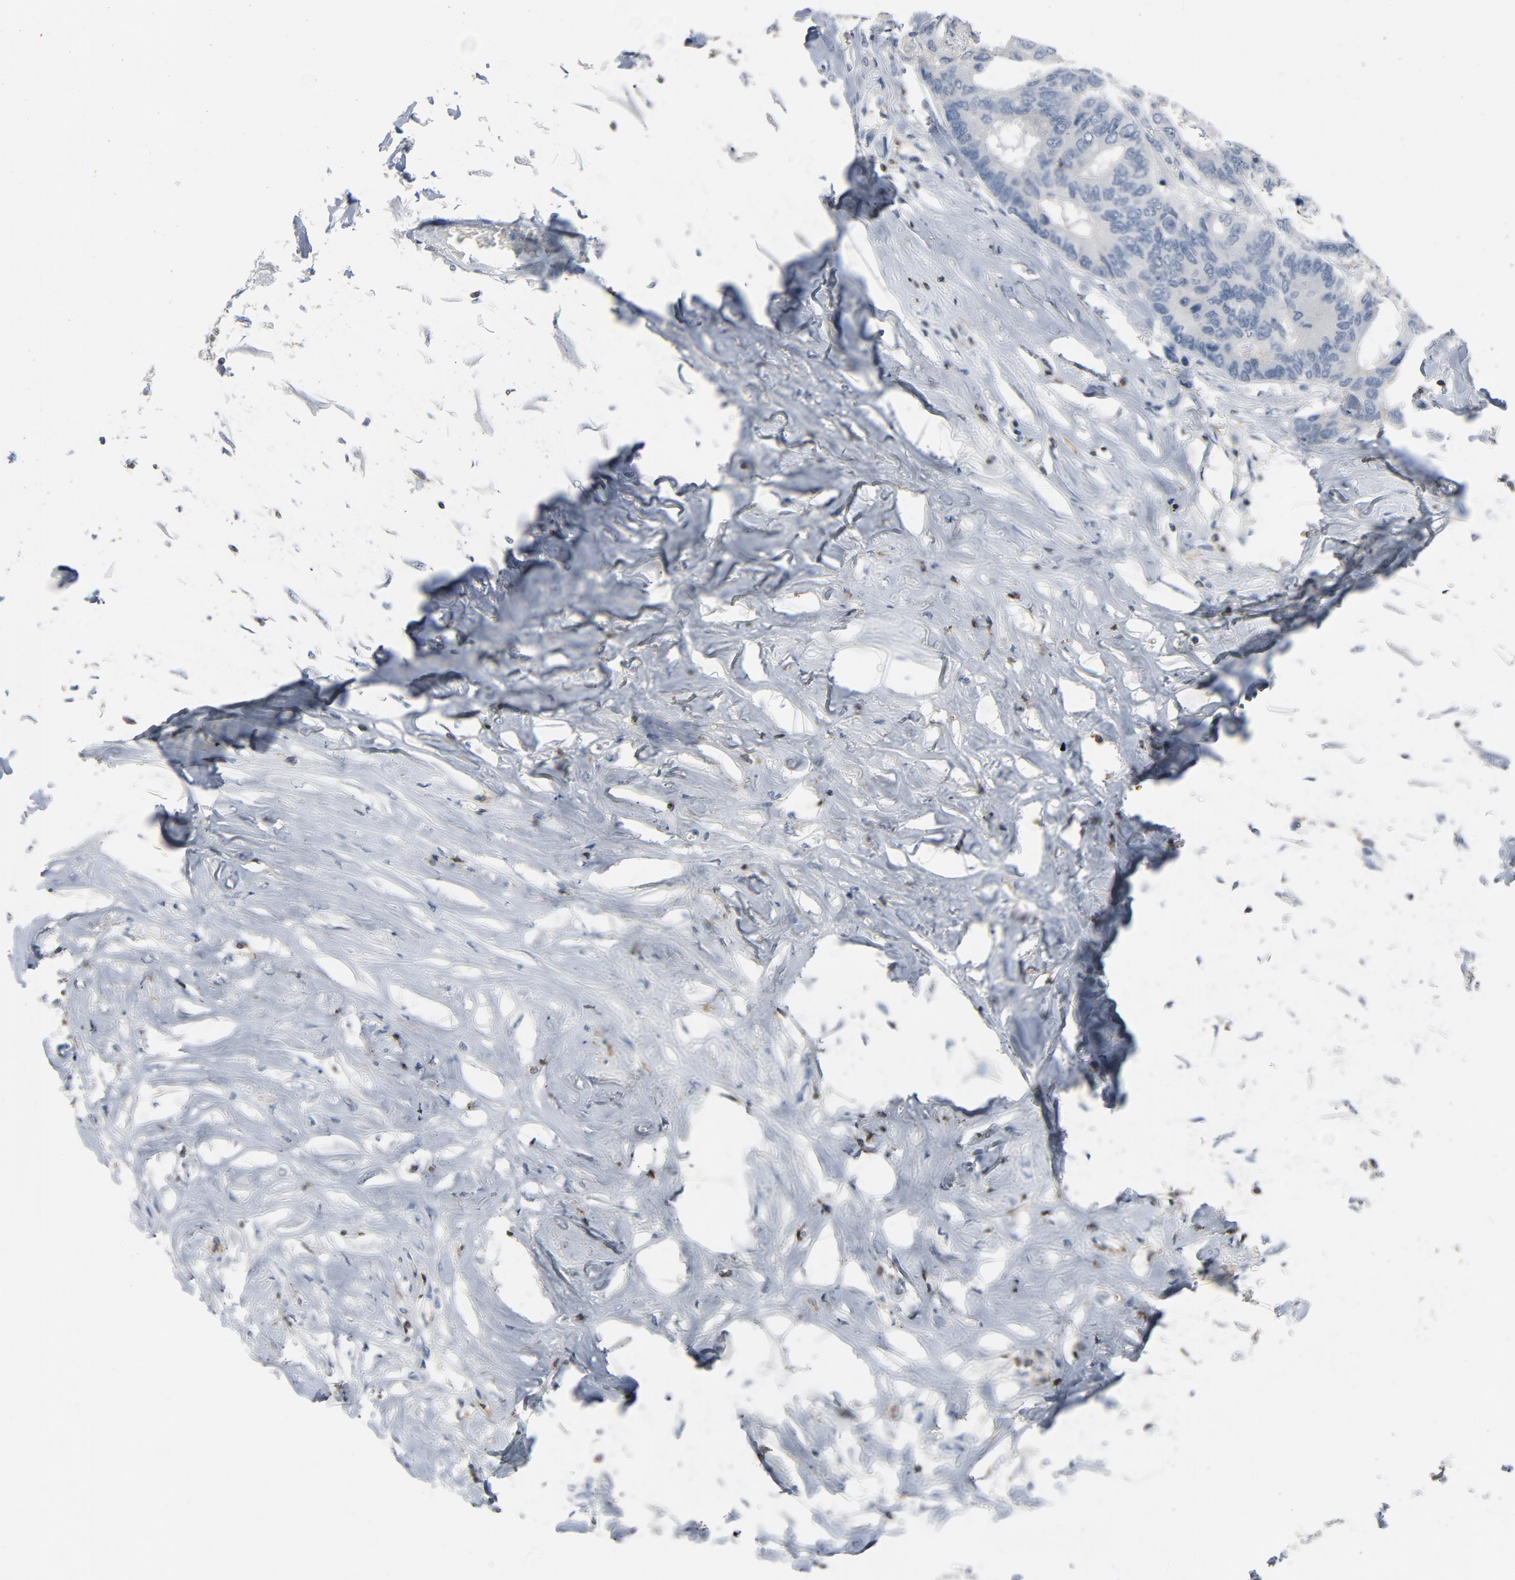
{"staining": {"intensity": "negative", "quantity": "none", "location": "none"}, "tissue": "colorectal cancer", "cell_type": "Tumor cells", "image_type": "cancer", "snomed": [{"axis": "morphology", "description": "Adenocarcinoma, NOS"}, {"axis": "topography", "description": "Rectum"}], "caption": "IHC photomicrograph of neoplastic tissue: human colorectal cancer (adenocarcinoma) stained with DAB (3,3'-diaminobenzidine) exhibits no significant protein positivity in tumor cells.", "gene": "LCK", "patient": {"sex": "male", "age": 55}}